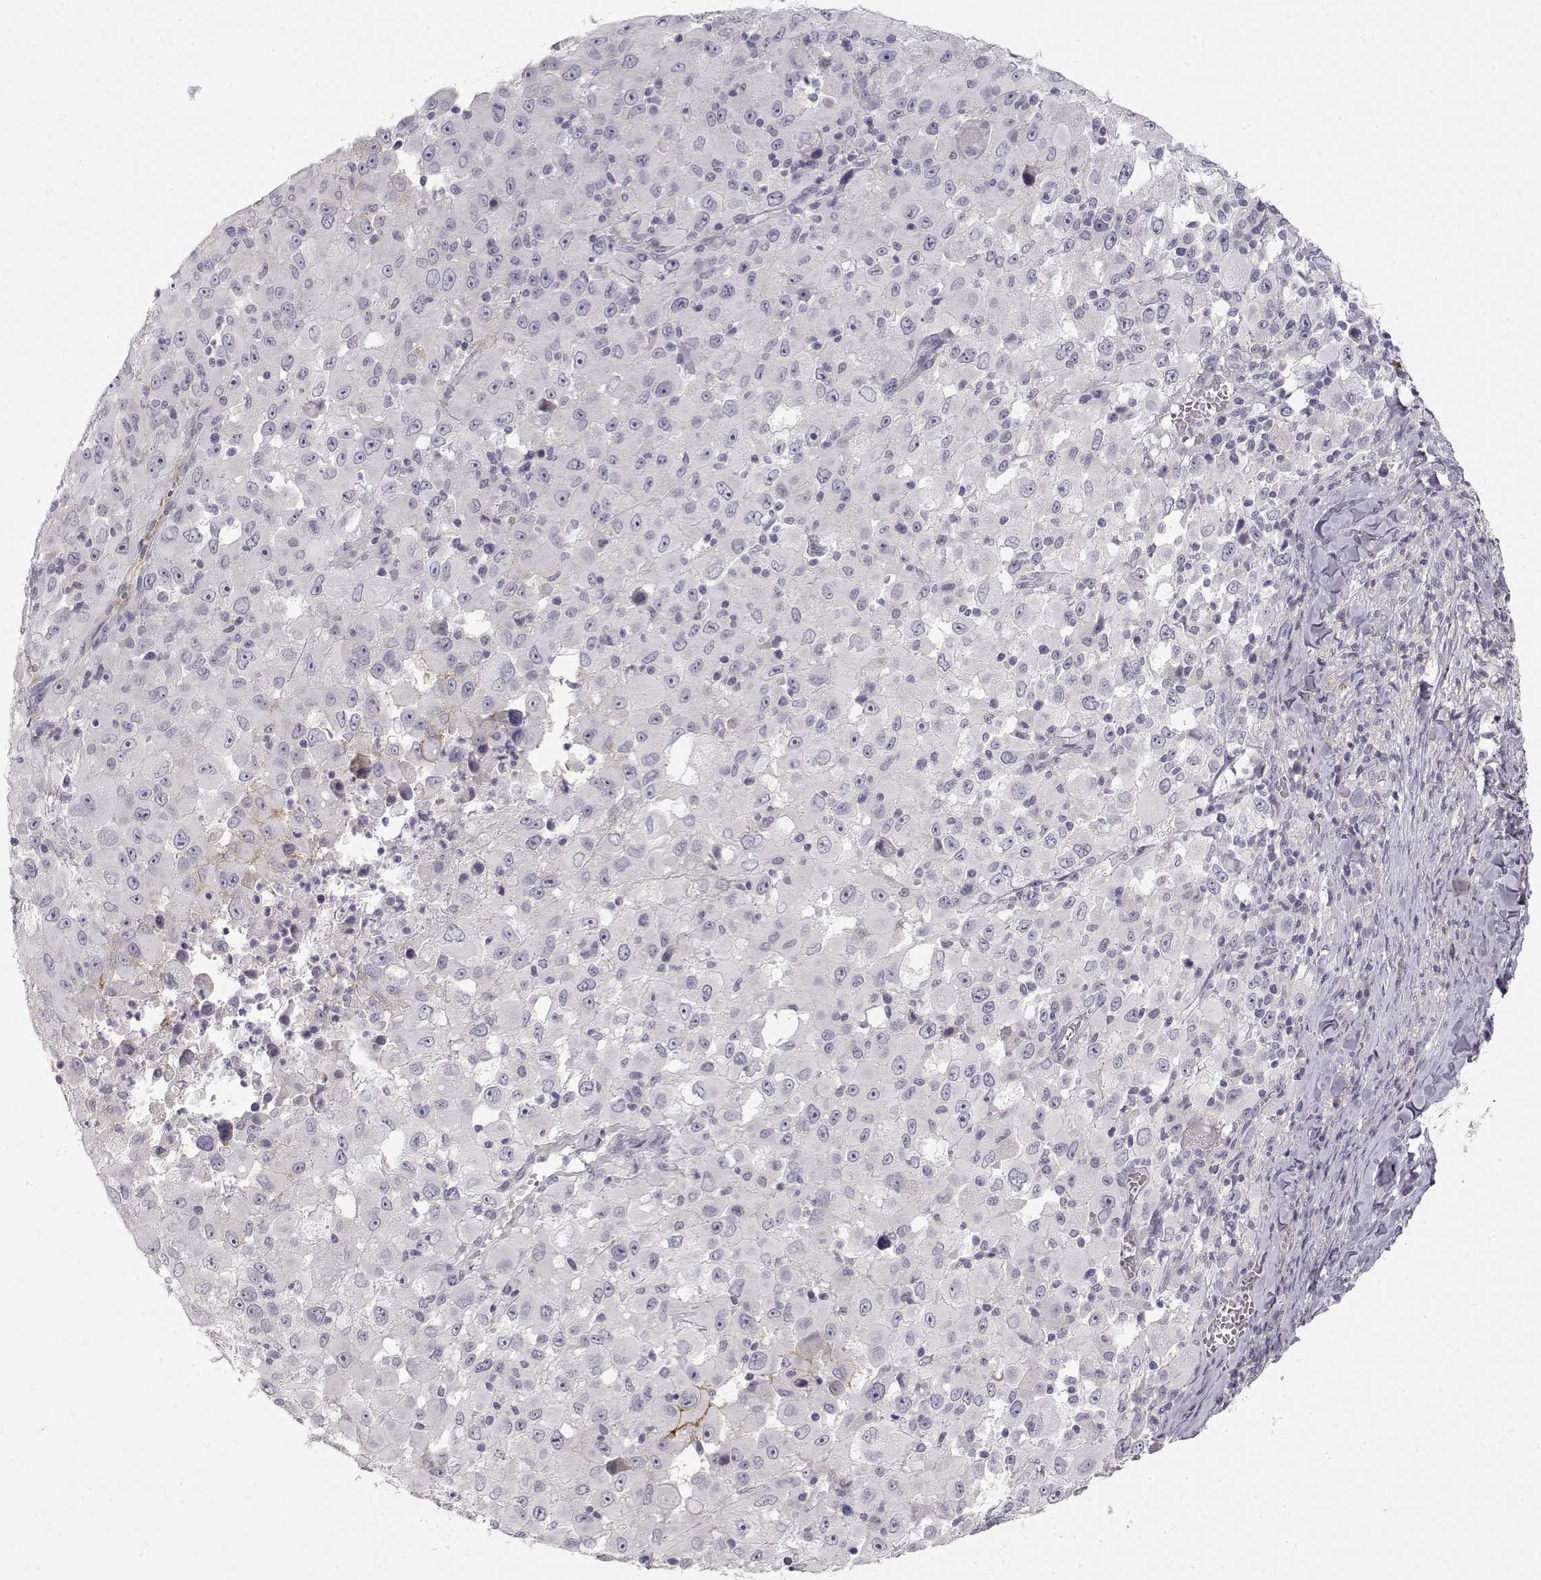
{"staining": {"intensity": "negative", "quantity": "none", "location": "none"}, "tissue": "melanoma", "cell_type": "Tumor cells", "image_type": "cancer", "snomed": [{"axis": "morphology", "description": "Malignant melanoma, Metastatic site"}, {"axis": "topography", "description": "Soft tissue"}], "caption": "This is a photomicrograph of immunohistochemistry (IHC) staining of melanoma, which shows no expression in tumor cells.", "gene": "TTC26", "patient": {"sex": "male", "age": 50}}